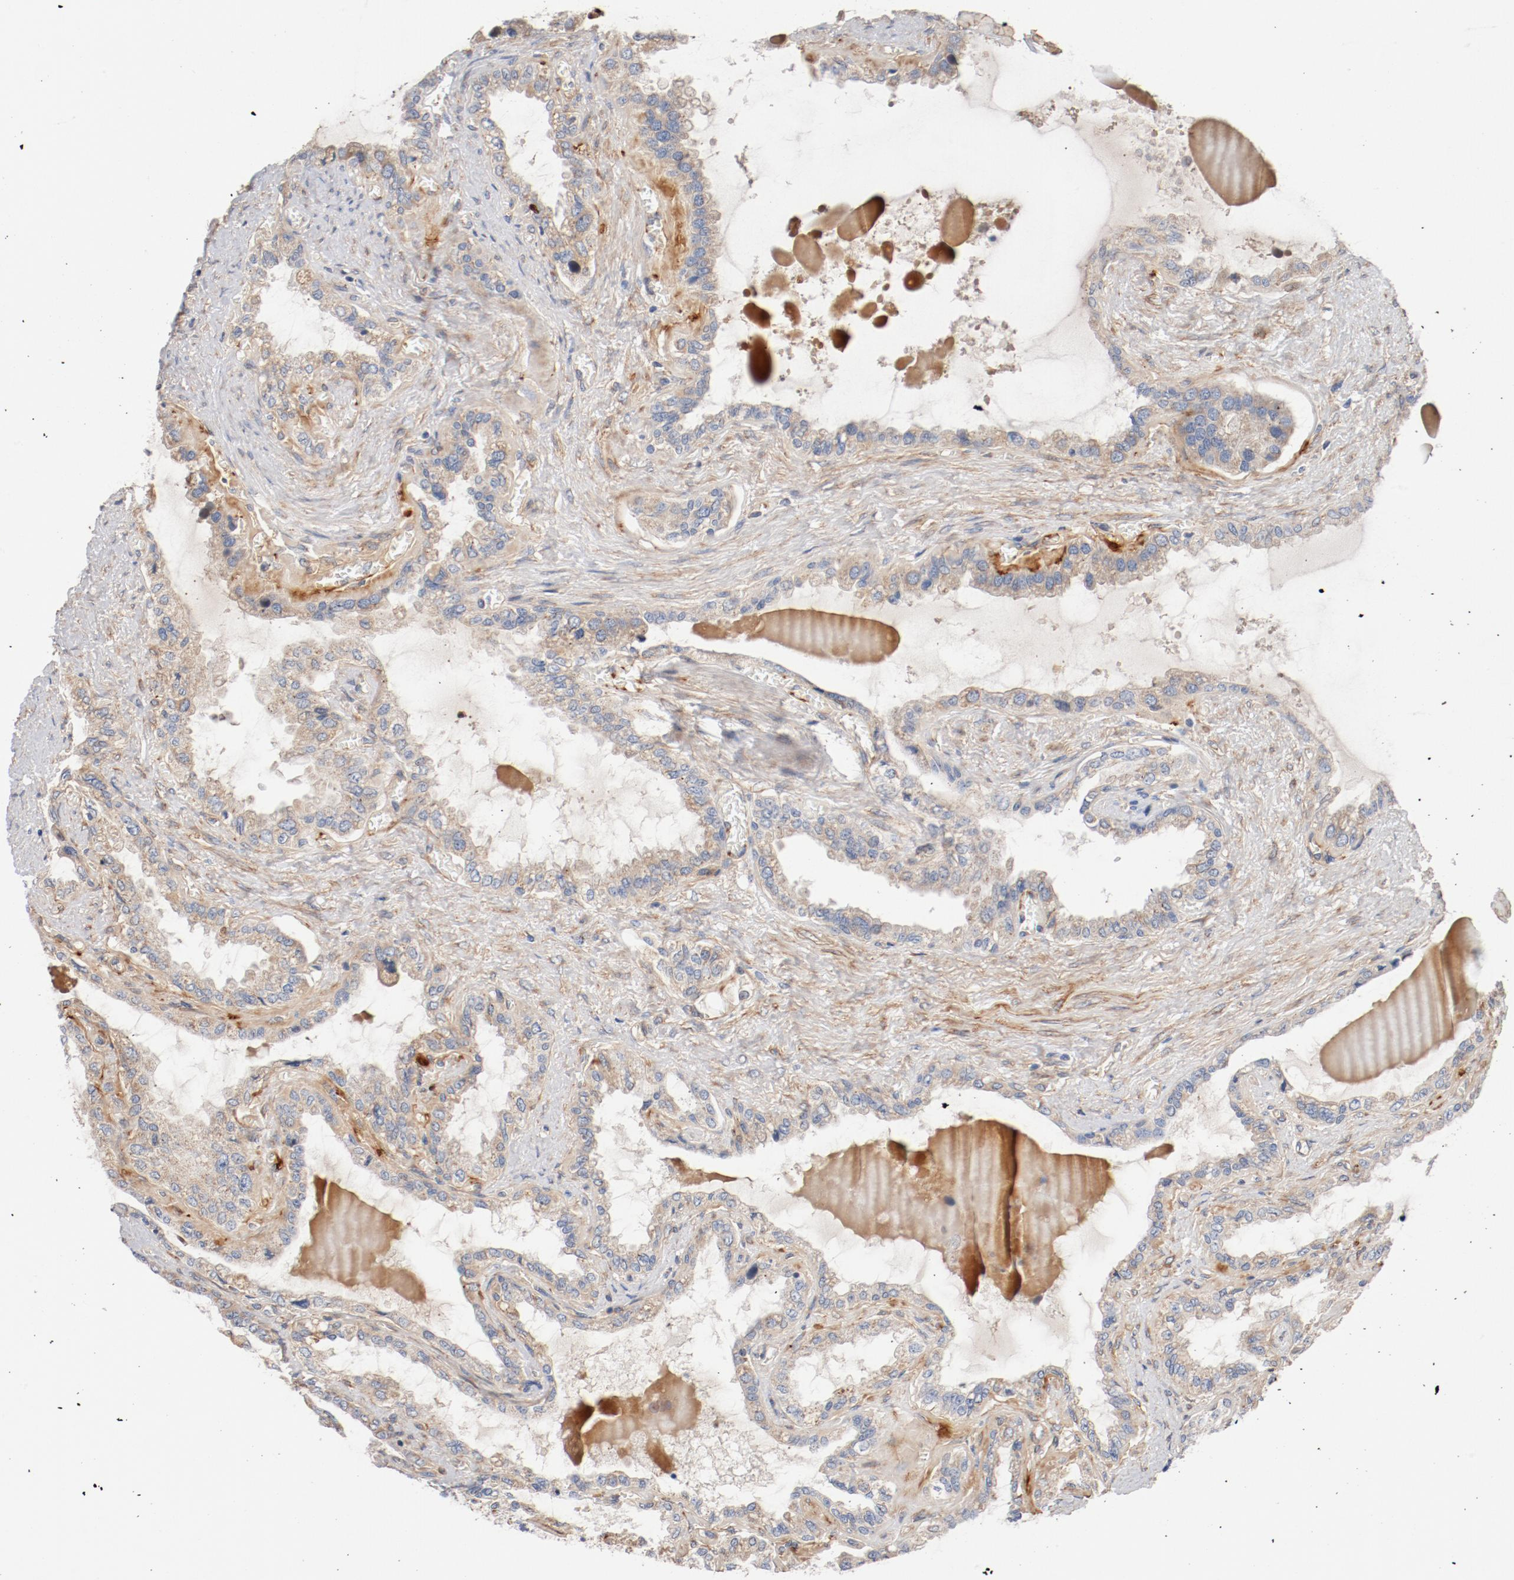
{"staining": {"intensity": "moderate", "quantity": "25%-75%", "location": "cytoplasmic/membranous"}, "tissue": "seminal vesicle", "cell_type": "Glandular cells", "image_type": "normal", "snomed": [{"axis": "morphology", "description": "Normal tissue, NOS"}, {"axis": "morphology", "description": "Inflammation, NOS"}, {"axis": "topography", "description": "Urinary bladder"}, {"axis": "topography", "description": "Prostate"}, {"axis": "topography", "description": "Seminal veicle"}], "caption": "A high-resolution micrograph shows immunohistochemistry staining of normal seminal vesicle, which reveals moderate cytoplasmic/membranous staining in approximately 25%-75% of glandular cells. (IHC, brightfield microscopy, high magnification).", "gene": "ILK", "patient": {"sex": "male", "age": 82}}